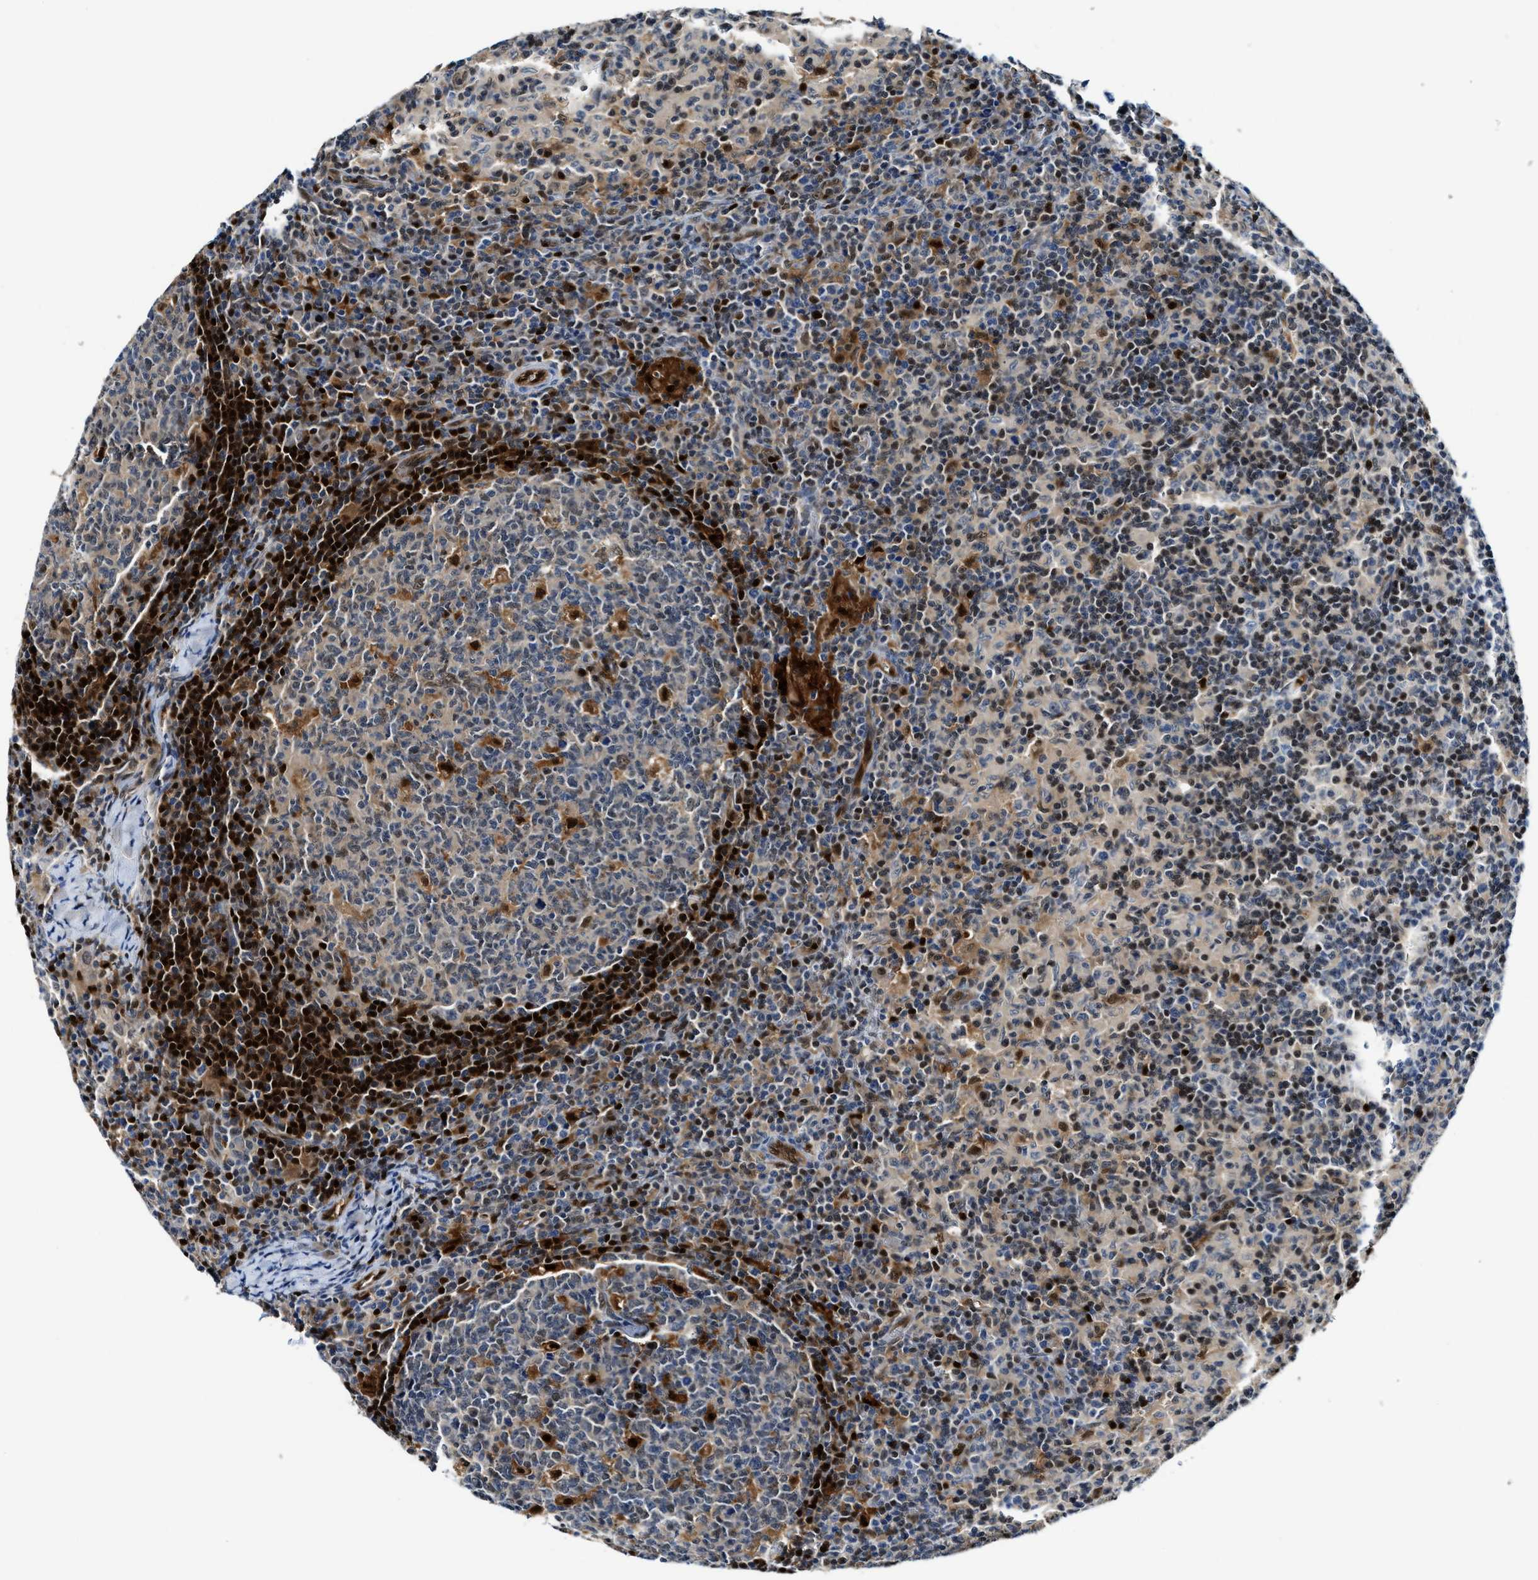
{"staining": {"intensity": "strong", "quantity": "25%-75%", "location": "cytoplasmic/membranous,nuclear"}, "tissue": "lymph node", "cell_type": "Germinal center cells", "image_type": "normal", "snomed": [{"axis": "morphology", "description": "Normal tissue, NOS"}, {"axis": "morphology", "description": "Inflammation, NOS"}, {"axis": "topography", "description": "Lymph node"}], "caption": "Lymph node was stained to show a protein in brown. There is high levels of strong cytoplasmic/membranous,nuclear expression in approximately 25%-75% of germinal center cells. The staining was performed using DAB (3,3'-diaminobenzidine), with brown indicating positive protein expression. Nuclei are stained blue with hematoxylin.", "gene": "LTA4H", "patient": {"sex": "male", "age": 55}}